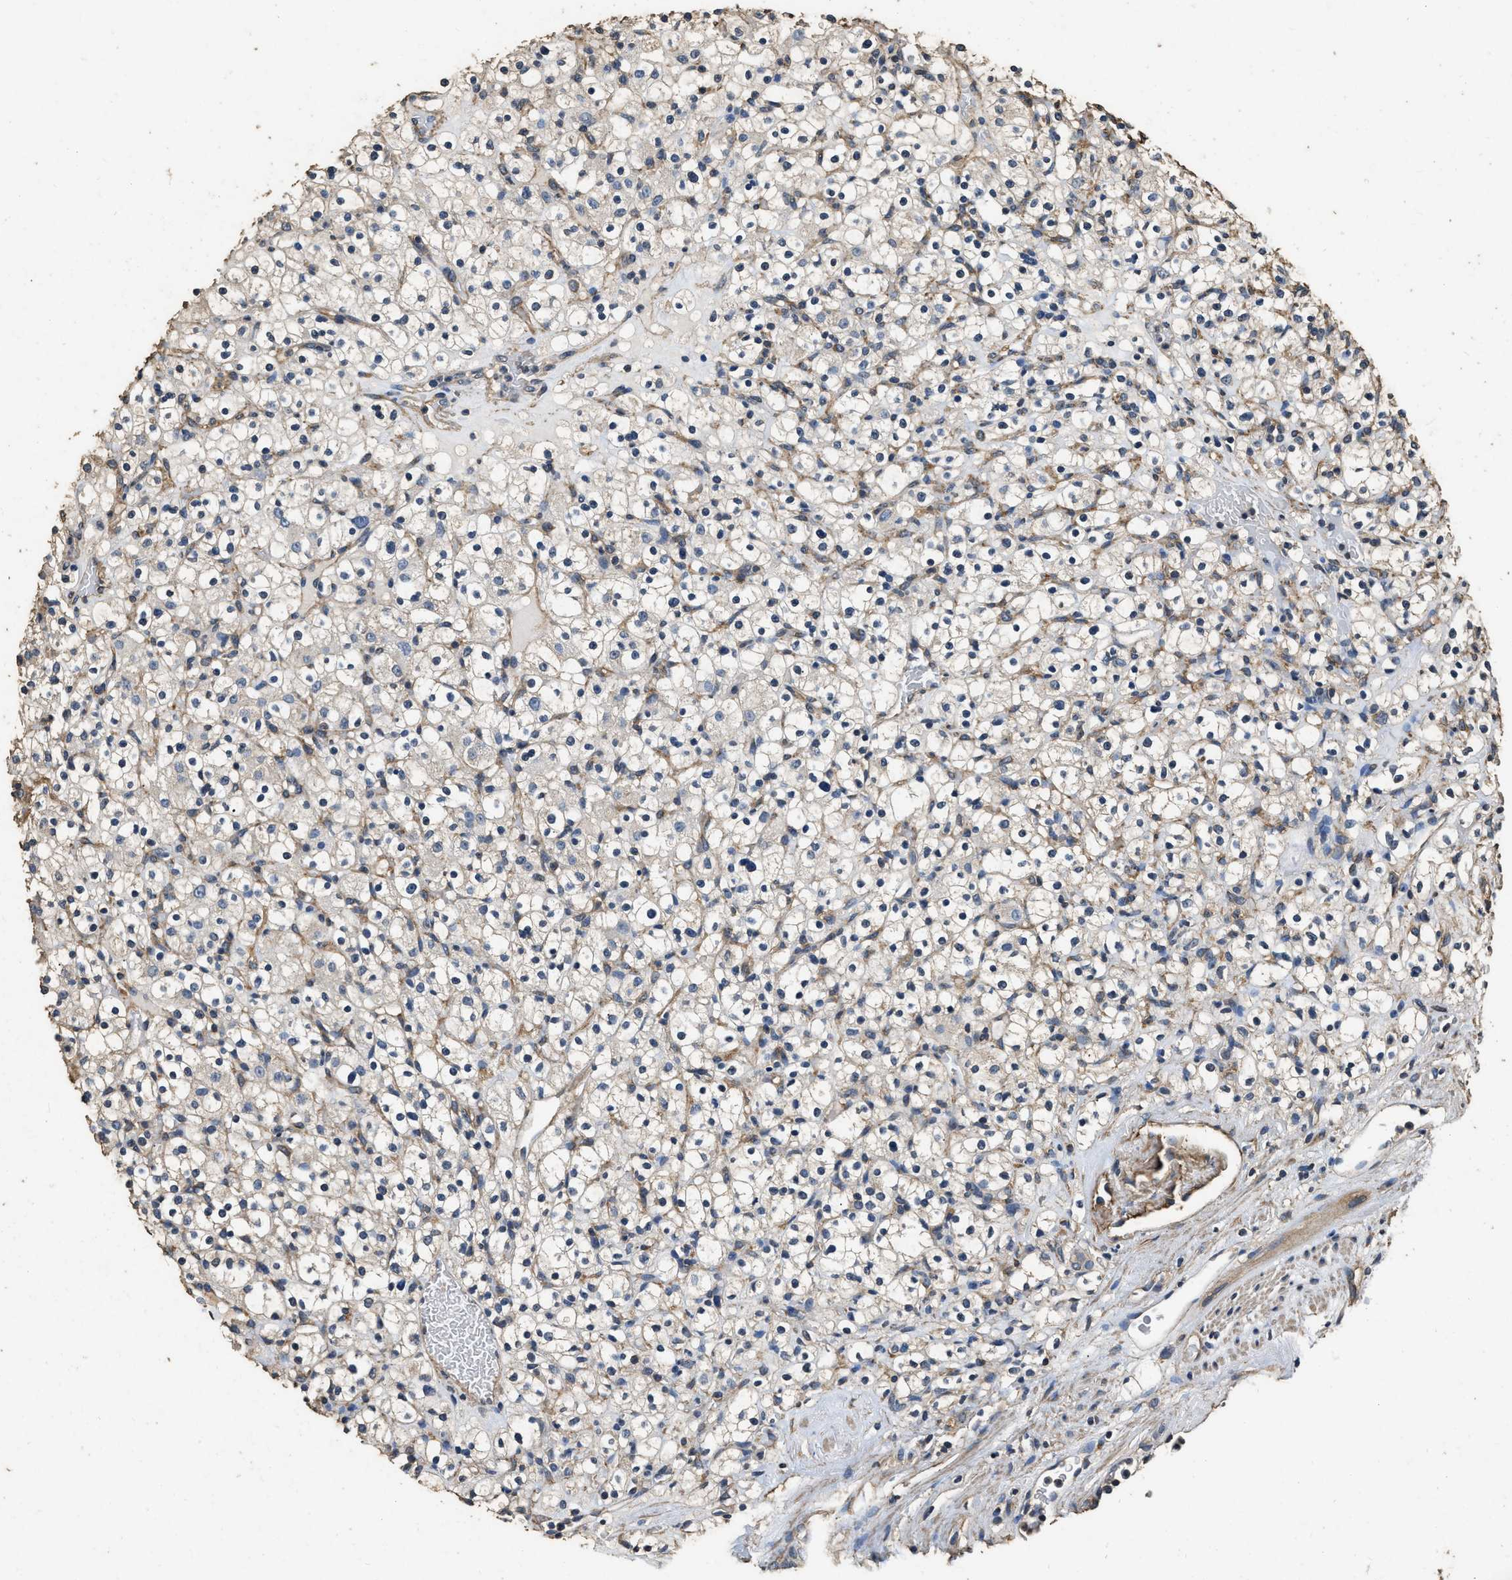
{"staining": {"intensity": "negative", "quantity": "none", "location": "none"}, "tissue": "renal cancer", "cell_type": "Tumor cells", "image_type": "cancer", "snomed": [{"axis": "morphology", "description": "Normal tissue, NOS"}, {"axis": "morphology", "description": "Adenocarcinoma, NOS"}, {"axis": "topography", "description": "Kidney"}], "caption": "Tumor cells are negative for protein expression in human renal cancer.", "gene": "MIB1", "patient": {"sex": "female", "age": 72}}